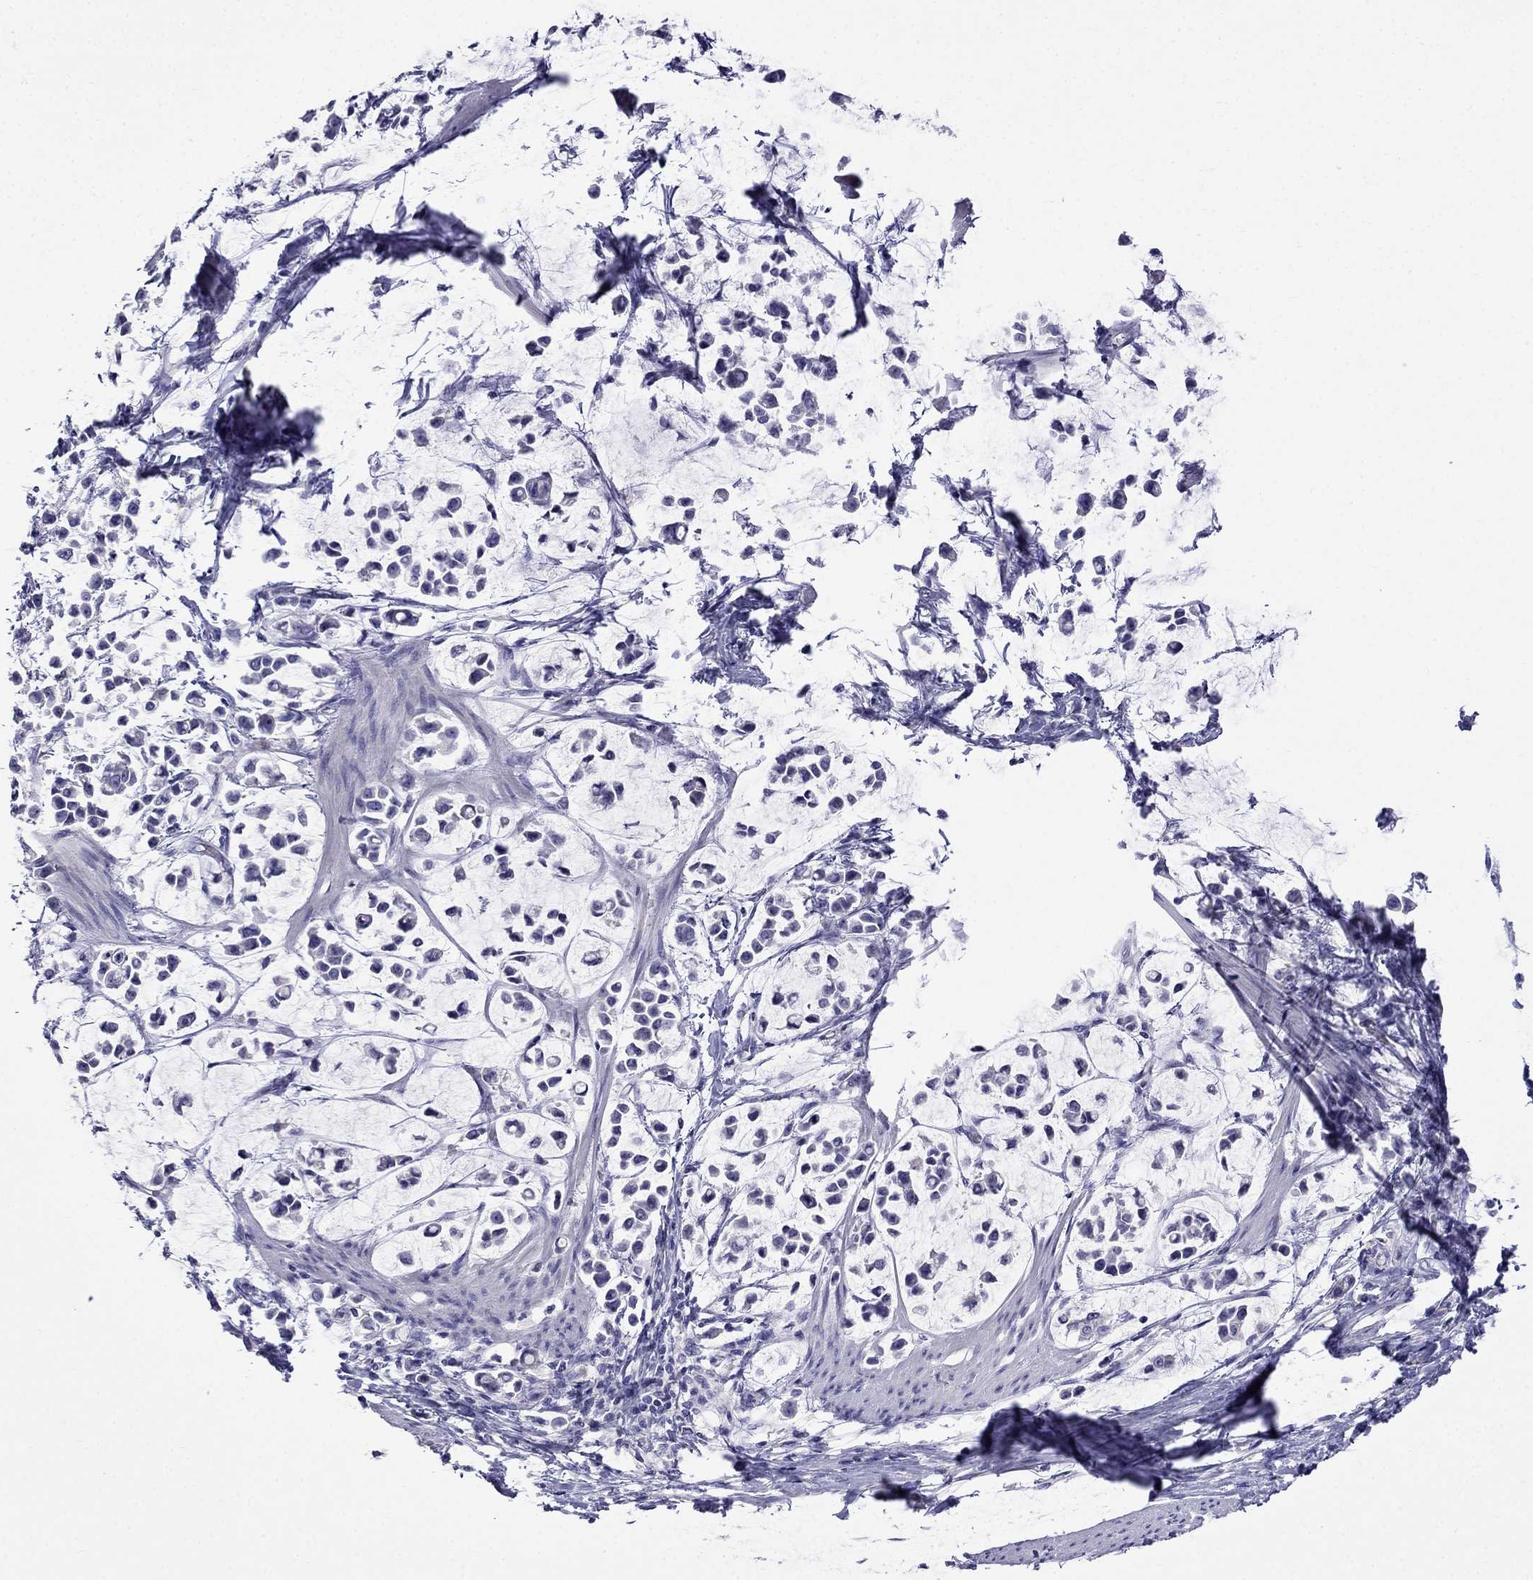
{"staining": {"intensity": "negative", "quantity": "none", "location": "none"}, "tissue": "stomach cancer", "cell_type": "Tumor cells", "image_type": "cancer", "snomed": [{"axis": "morphology", "description": "Adenocarcinoma, NOS"}, {"axis": "topography", "description": "Stomach"}], "caption": "Immunohistochemistry of stomach adenocarcinoma demonstrates no staining in tumor cells.", "gene": "PATE1", "patient": {"sex": "male", "age": 82}}